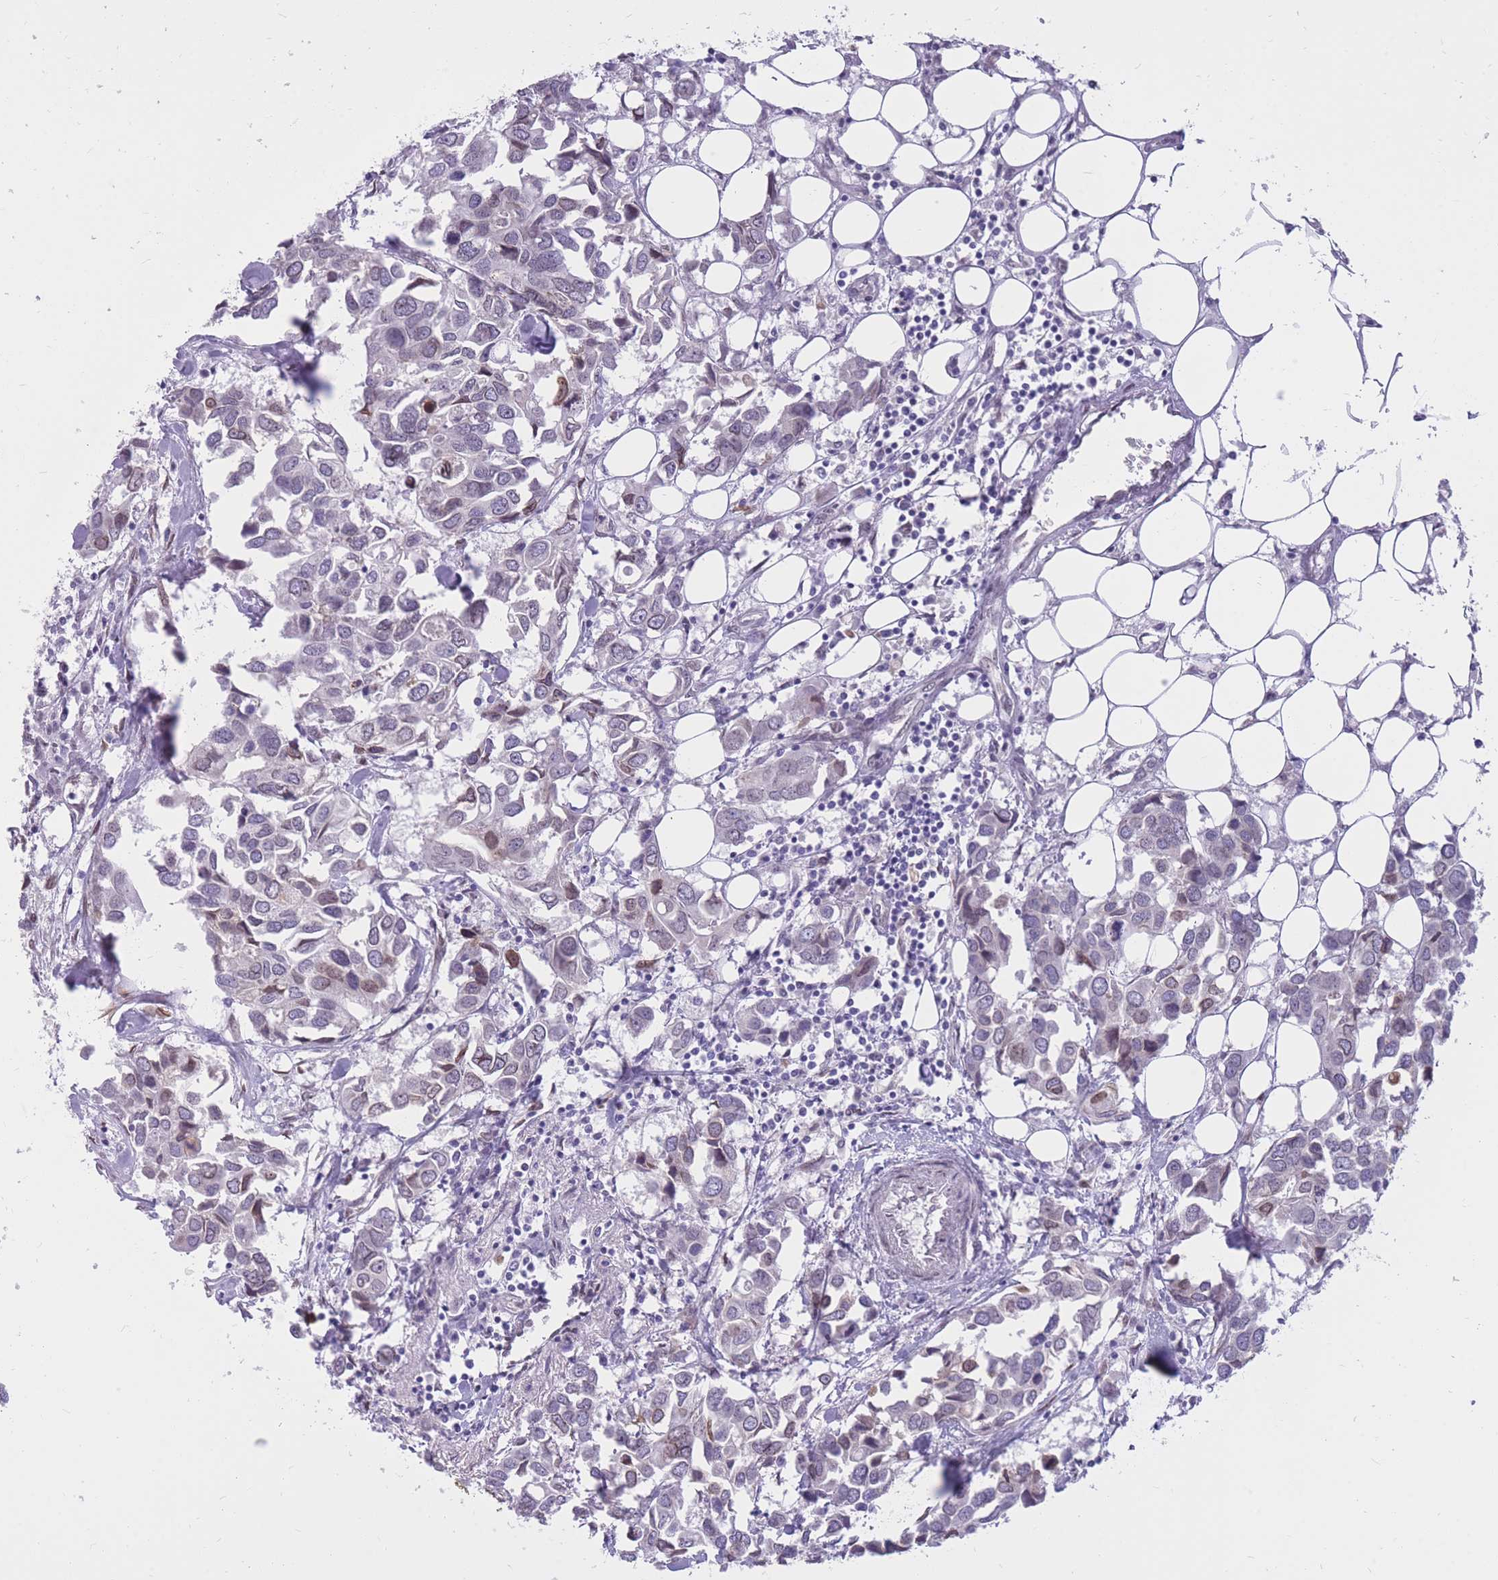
{"staining": {"intensity": "weak", "quantity": "<25%", "location": "cytoplasmic/membranous,nuclear"}, "tissue": "breast cancer", "cell_type": "Tumor cells", "image_type": "cancer", "snomed": [{"axis": "morphology", "description": "Duct carcinoma"}, {"axis": "topography", "description": "Breast"}], "caption": "Photomicrograph shows no significant protein expression in tumor cells of breast invasive ductal carcinoma.", "gene": "HOOK2", "patient": {"sex": "female", "age": 83}}